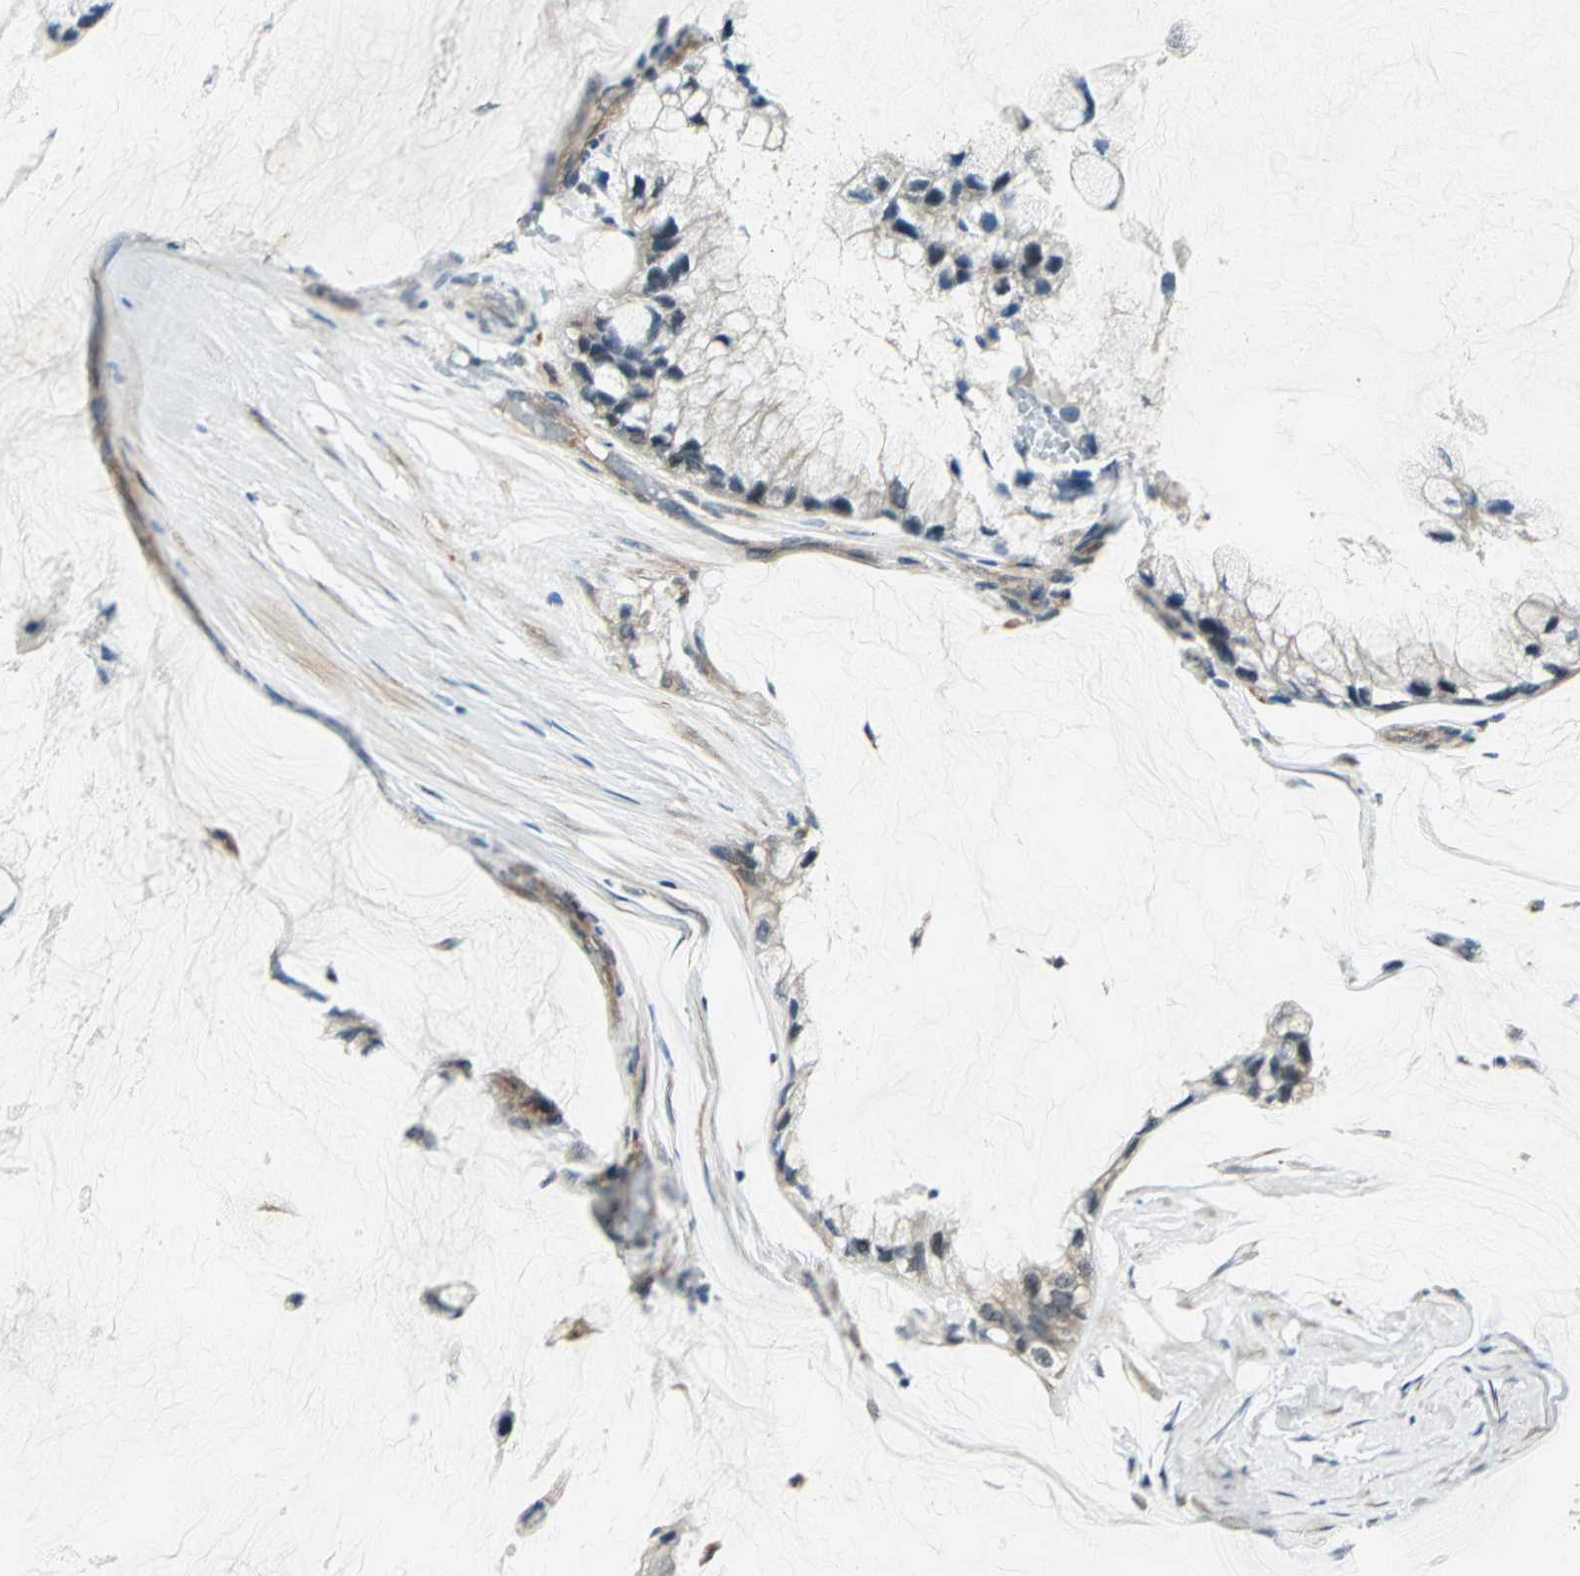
{"staining": {"intensity": "weak", "quantity": "<25%", "location": "cytoplasmic/membranous"}, "tissue": "ovarian cancer", "cell_type": "Tumor cells", "image_type": "cancer", "snomed": [{"axis": "morphology", "description": "Cystadenocarcinoma, mucinous, NOS"}, {"axis": "topography", "description": "Ovary"}], "caption": "Tumor cells are negative for brown protein staining in ovarian cancer. (Stains: DAB (3,3'-diaminobenzidine) IHC with hematoxylin counter stain, Microscopy: brightfield microscopy at high magnification).", "gene": "PLAGL2", "patient": {"sex": "female", "age": 39}}